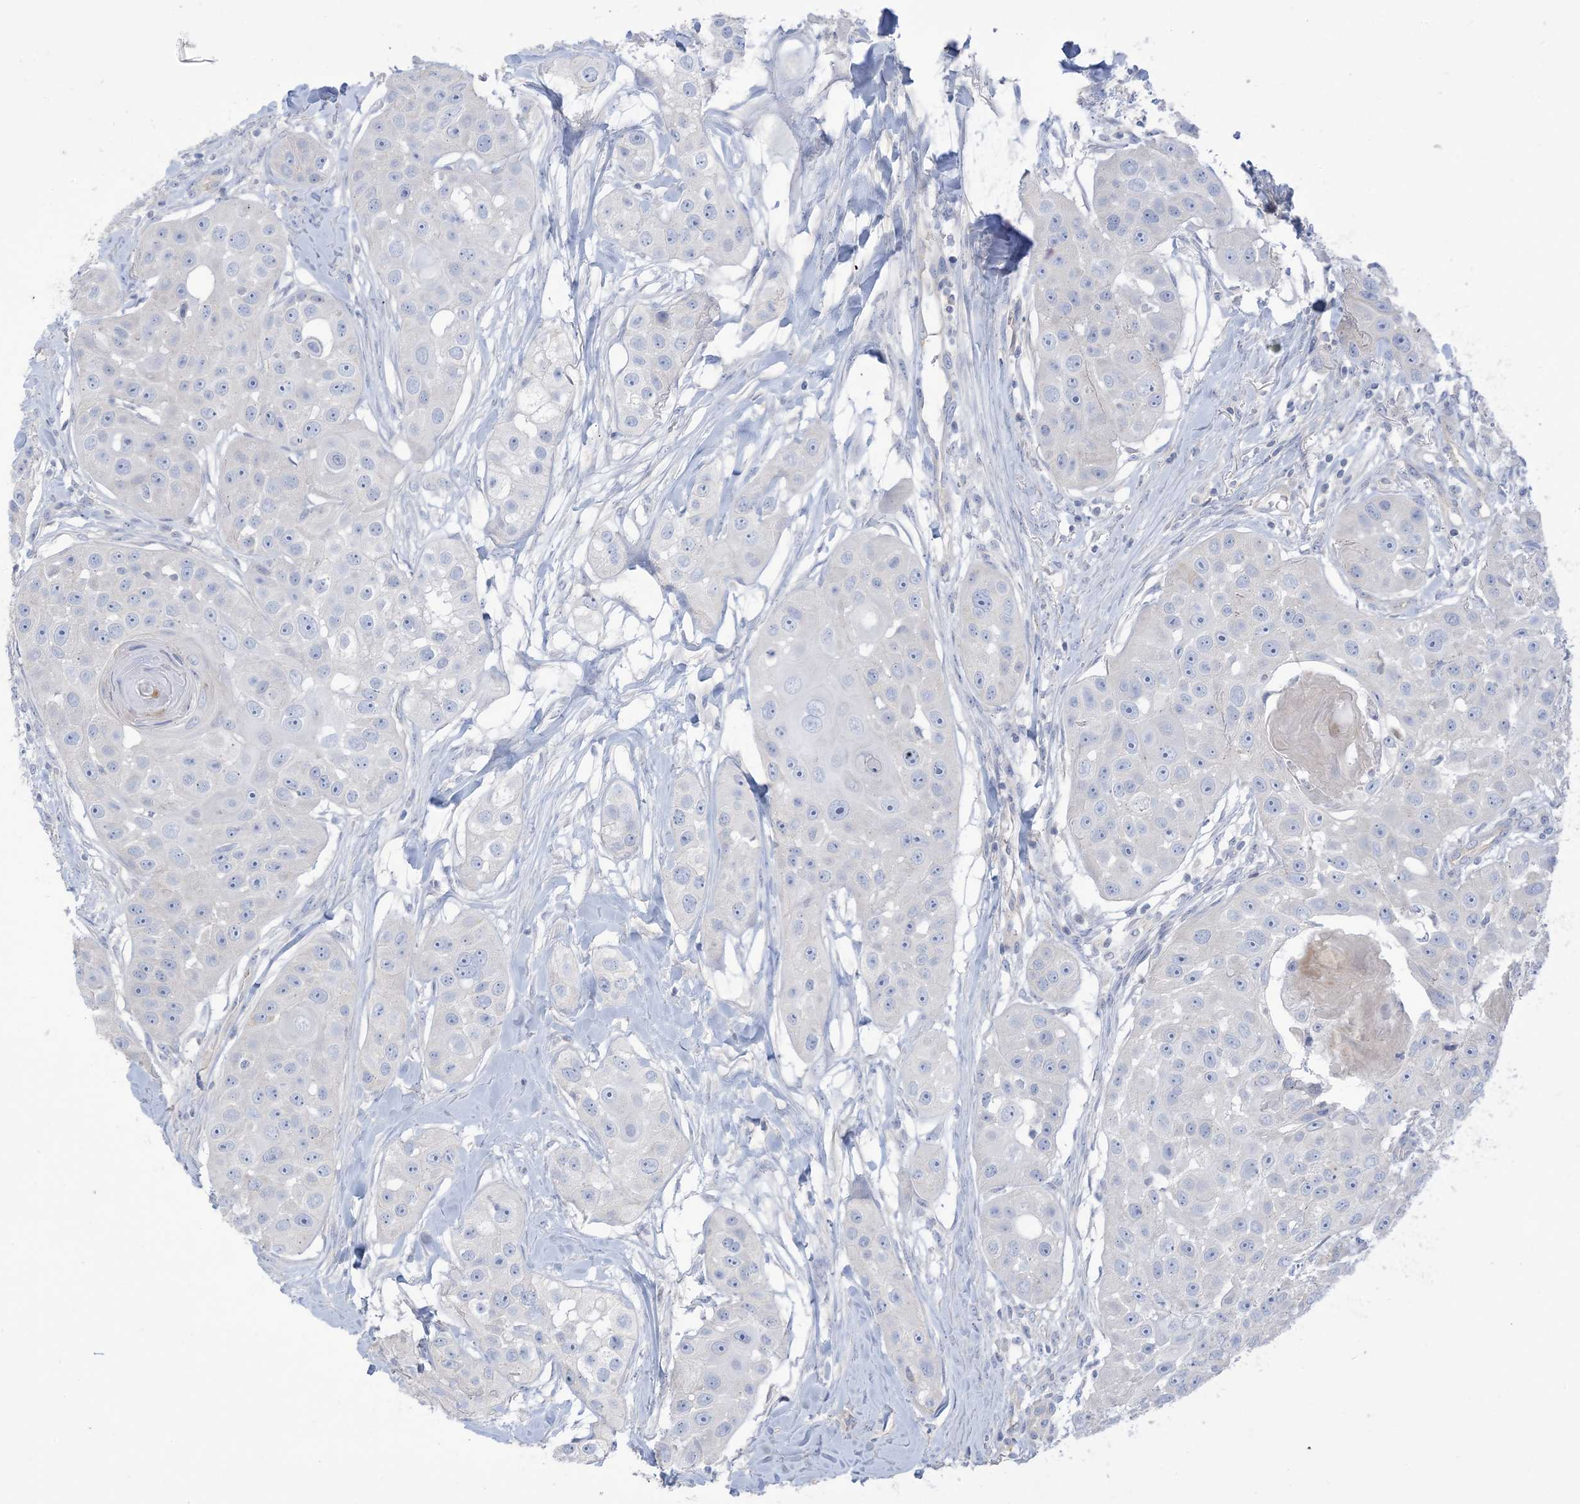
{"staining": {"intensity": "negative", "quantity": "none", "location": "none"}, "tissue": "head and neck cancer", "cell_type": "Tumor cells", "image_type": "cancer", "snomed": [{"axis": "morphology", "description": "Normal tissue, NOS"}, {"axis": "morphology", "description": "Squamous cell carcinoma, NOS"}, {"axis": "topography", "description": "Skeletal muscle"}, {"axis": "topography", "description": "Head-Neck"}], "caption": "Tumor cells show no significant staining in head and neck squamous cell carcinoma.", "gene": "MTHFD2L", "patient": {"sex": "male", "age": 51}}